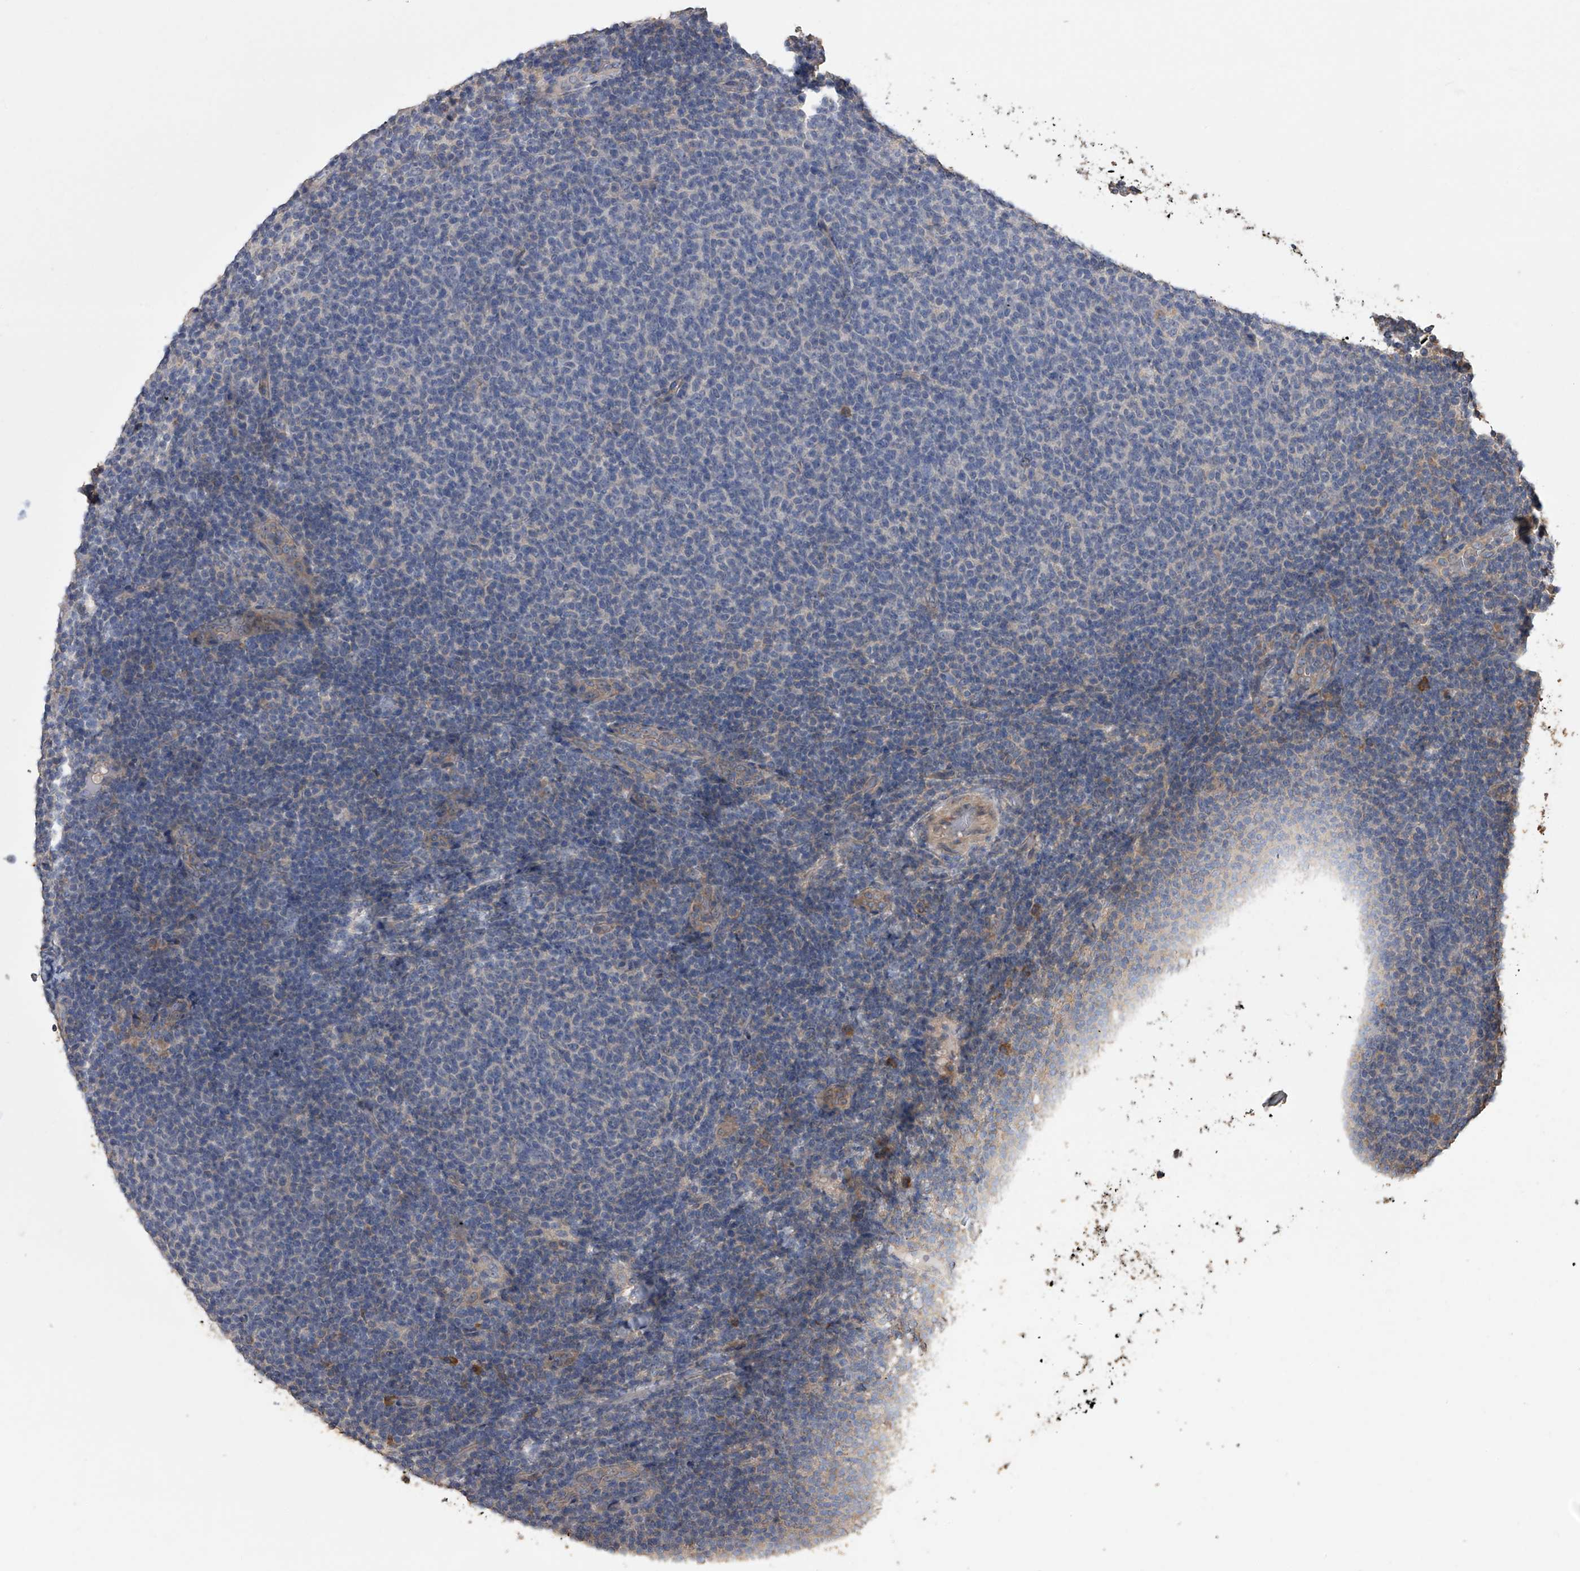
{"staining": {"intensity": "negative", "quantity": "none", "location": "none"}, "tissue": "lymphoma", "cell_type": "Tumor cells", "image_type": "cancer", "snomed": [{"axis": "morphology", "description": "Malignant lymphoma, non-Hodgkin's type, Low grade"}, {"axis": "topography", "description": "Lymph node"}], "caption": "Human malignant lymphoma, non-Hodgkin's type (low-grade) stained for a protein using immunohistochemistry reveals no positivity in tumor cells.", "gene": "ZNF343", "patient": {"sex": "male", "age": 66}}